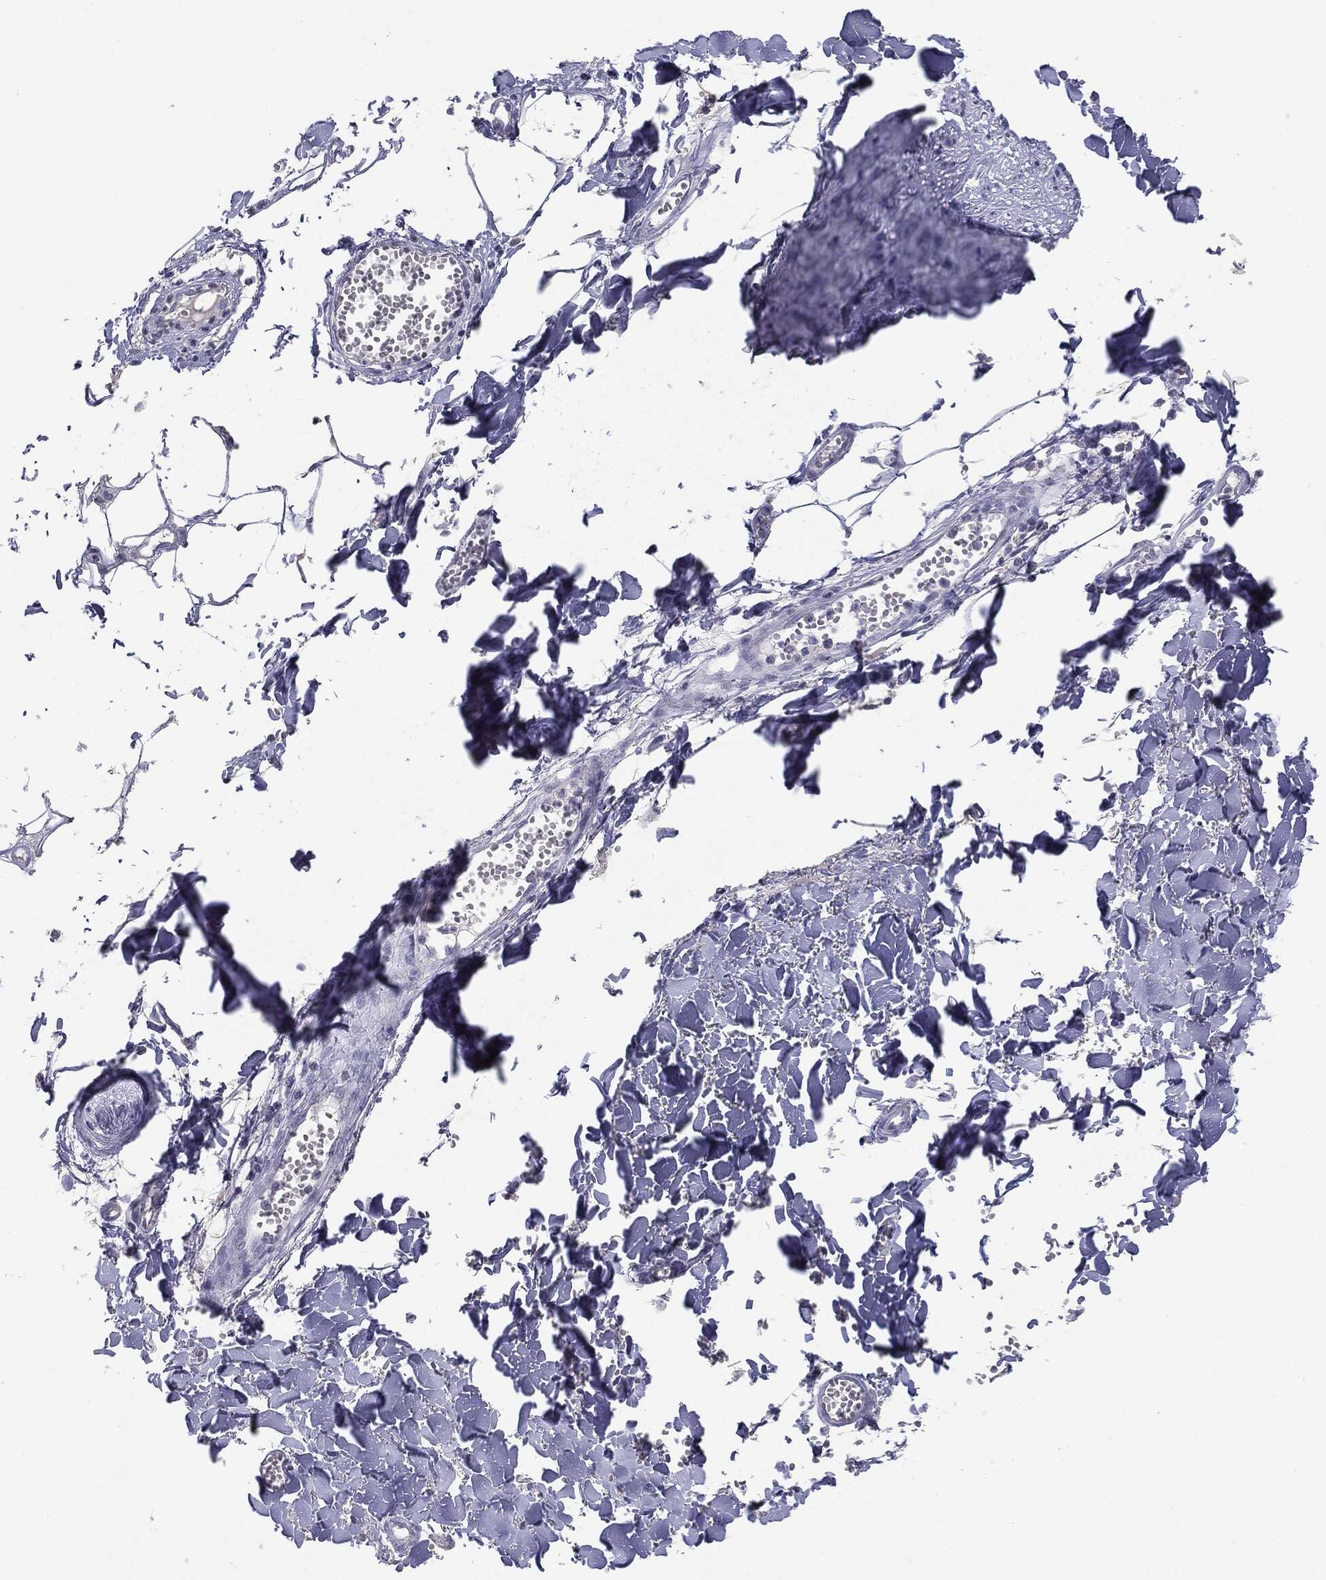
{"staining": {"intensity": "negative", "quantity": "none", "location": "none"}, "tissue": "soft tissue", "cell_type": "Fibroblasts", "image_type": "normal", "snomed": [{"axis": "morphology", "description": "Normal tissue, NOS"}, {"axis": "morphology", "description": "Squamous cell carcinoma, NOS"}, {"axis": "topography", "description": "Cartilage tissue"}, {"axis": "topography", "description": "Lung"}], "caption": "IHC photomicrograph of normal human soft tissue stained for a protein (brown), which demonstrates no staining in fibroblasts.", "gene": "SERPINB4", "patient": {"sex": "male", "age": 66}}